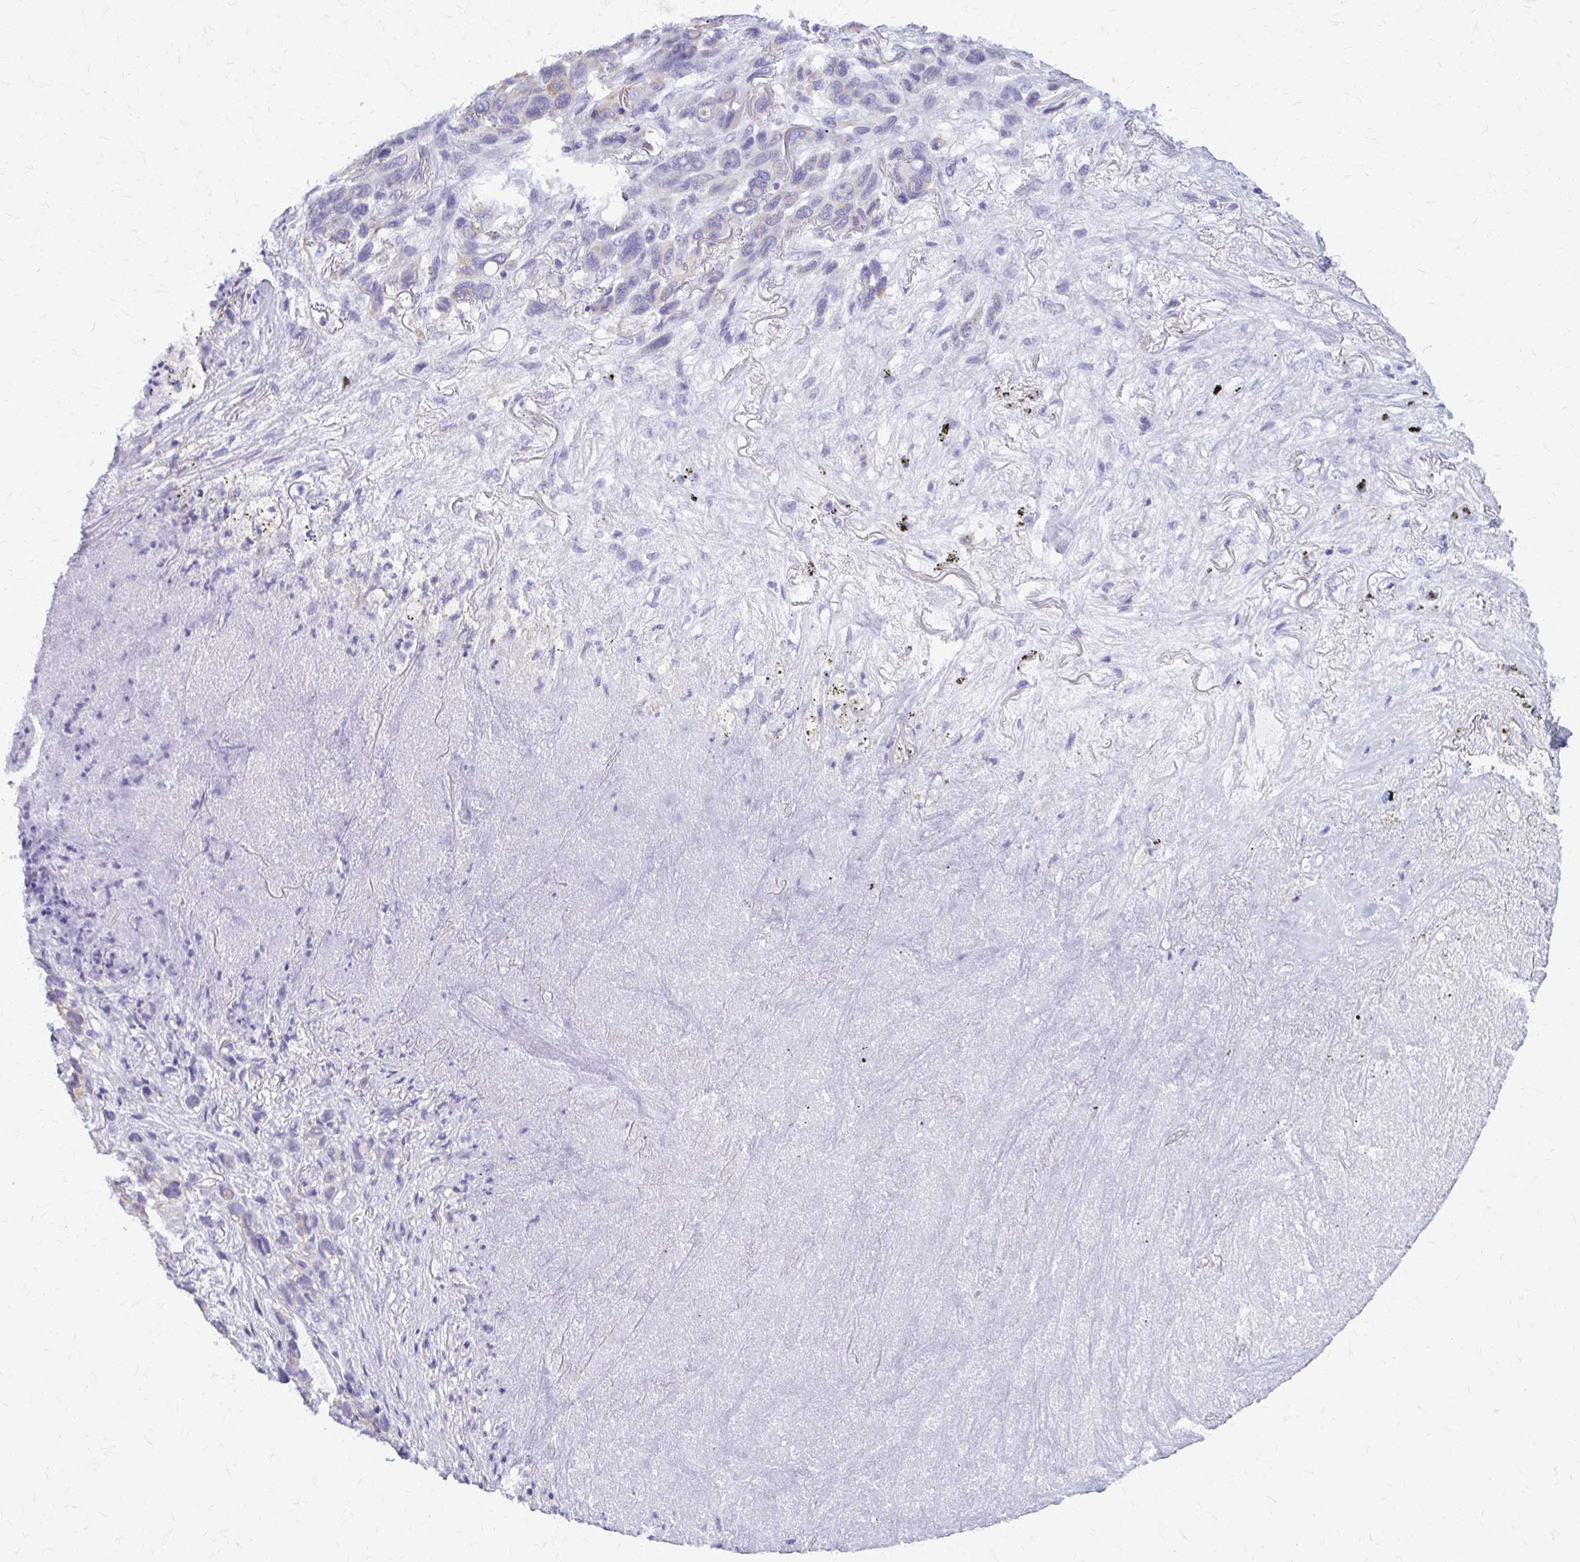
{"staining": {"intensity": "negative", "quantity": "none", "location": "none"}, "tissue": "melanoma", "cell_type": "Tumor cells", "image_type": "cancer", "snomed": [{"axis": "morphology", "description": "Malignant melanoma, Metastatic site"}, {"axis": "topography", "description": "Lung"}], "caption": "DAB immunohistochemical staining of human malignant melanoma (metastatic site) displays no significant expression in tumor cells. (IHC, brightfield microscopy, high magnification).", "gene": "GFAP", "patient": {"sex": "male", "age": 48}}